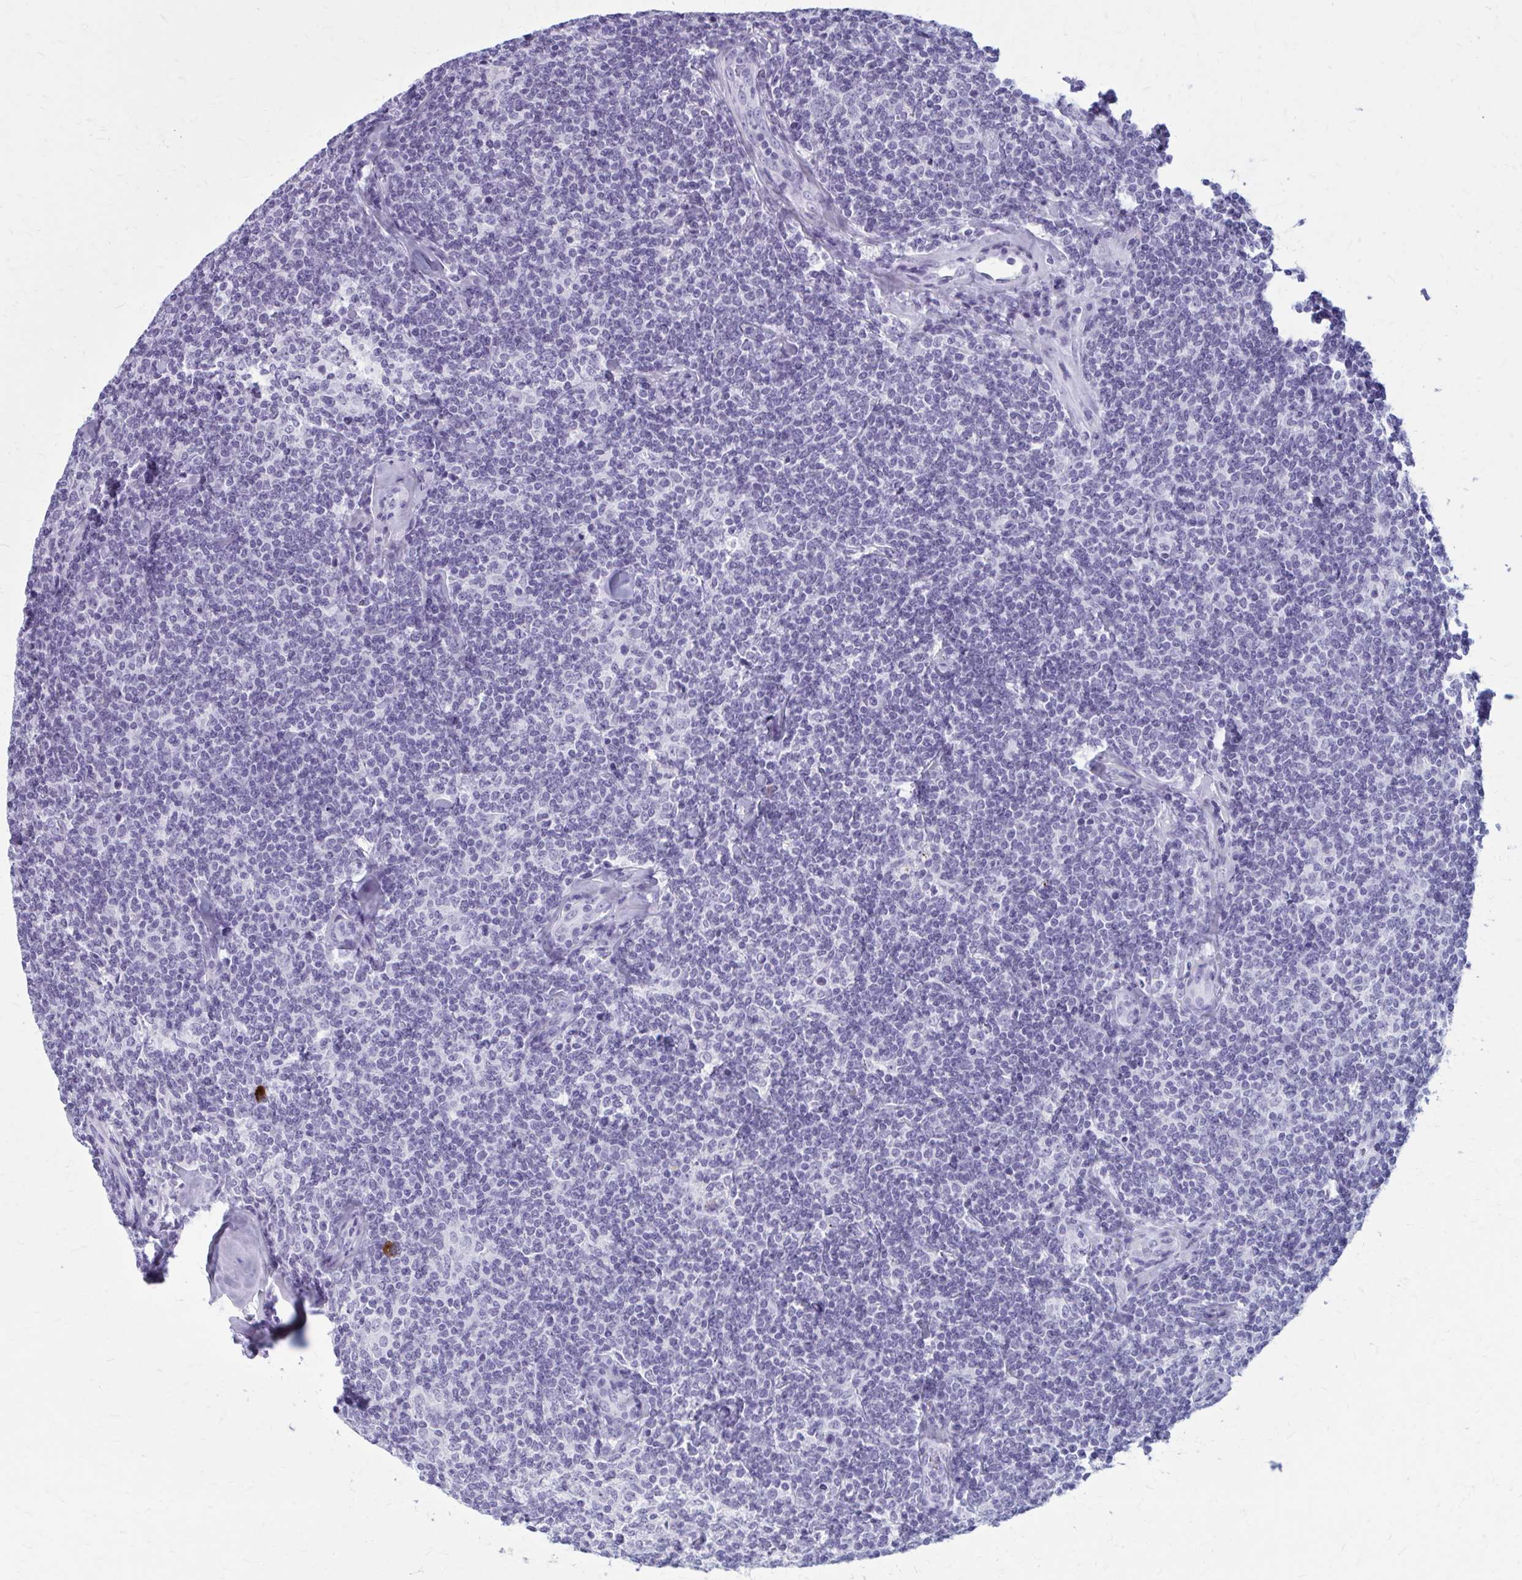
{"staining": {"intensity": "negative", "quantity": "none", "location": "none"}, "tissue": "lymphoma", "cell_type": "Tumor cells", "image_type": "cancer", "snomed": [{"axis": "morphology", "description": "Malignant lymphoma, non-Hodgkin's type, Low grade"}, {"axis": "topography", "description": "Lymph node"}], "caption": "Immunohistochemical staining of human low-grade malignant lymphoma, non-Hodgkin's type displays no significant positivity in tumor cells.", "gene": "ZDHHC7", "patient": {"sex": "female", "age": 56}}